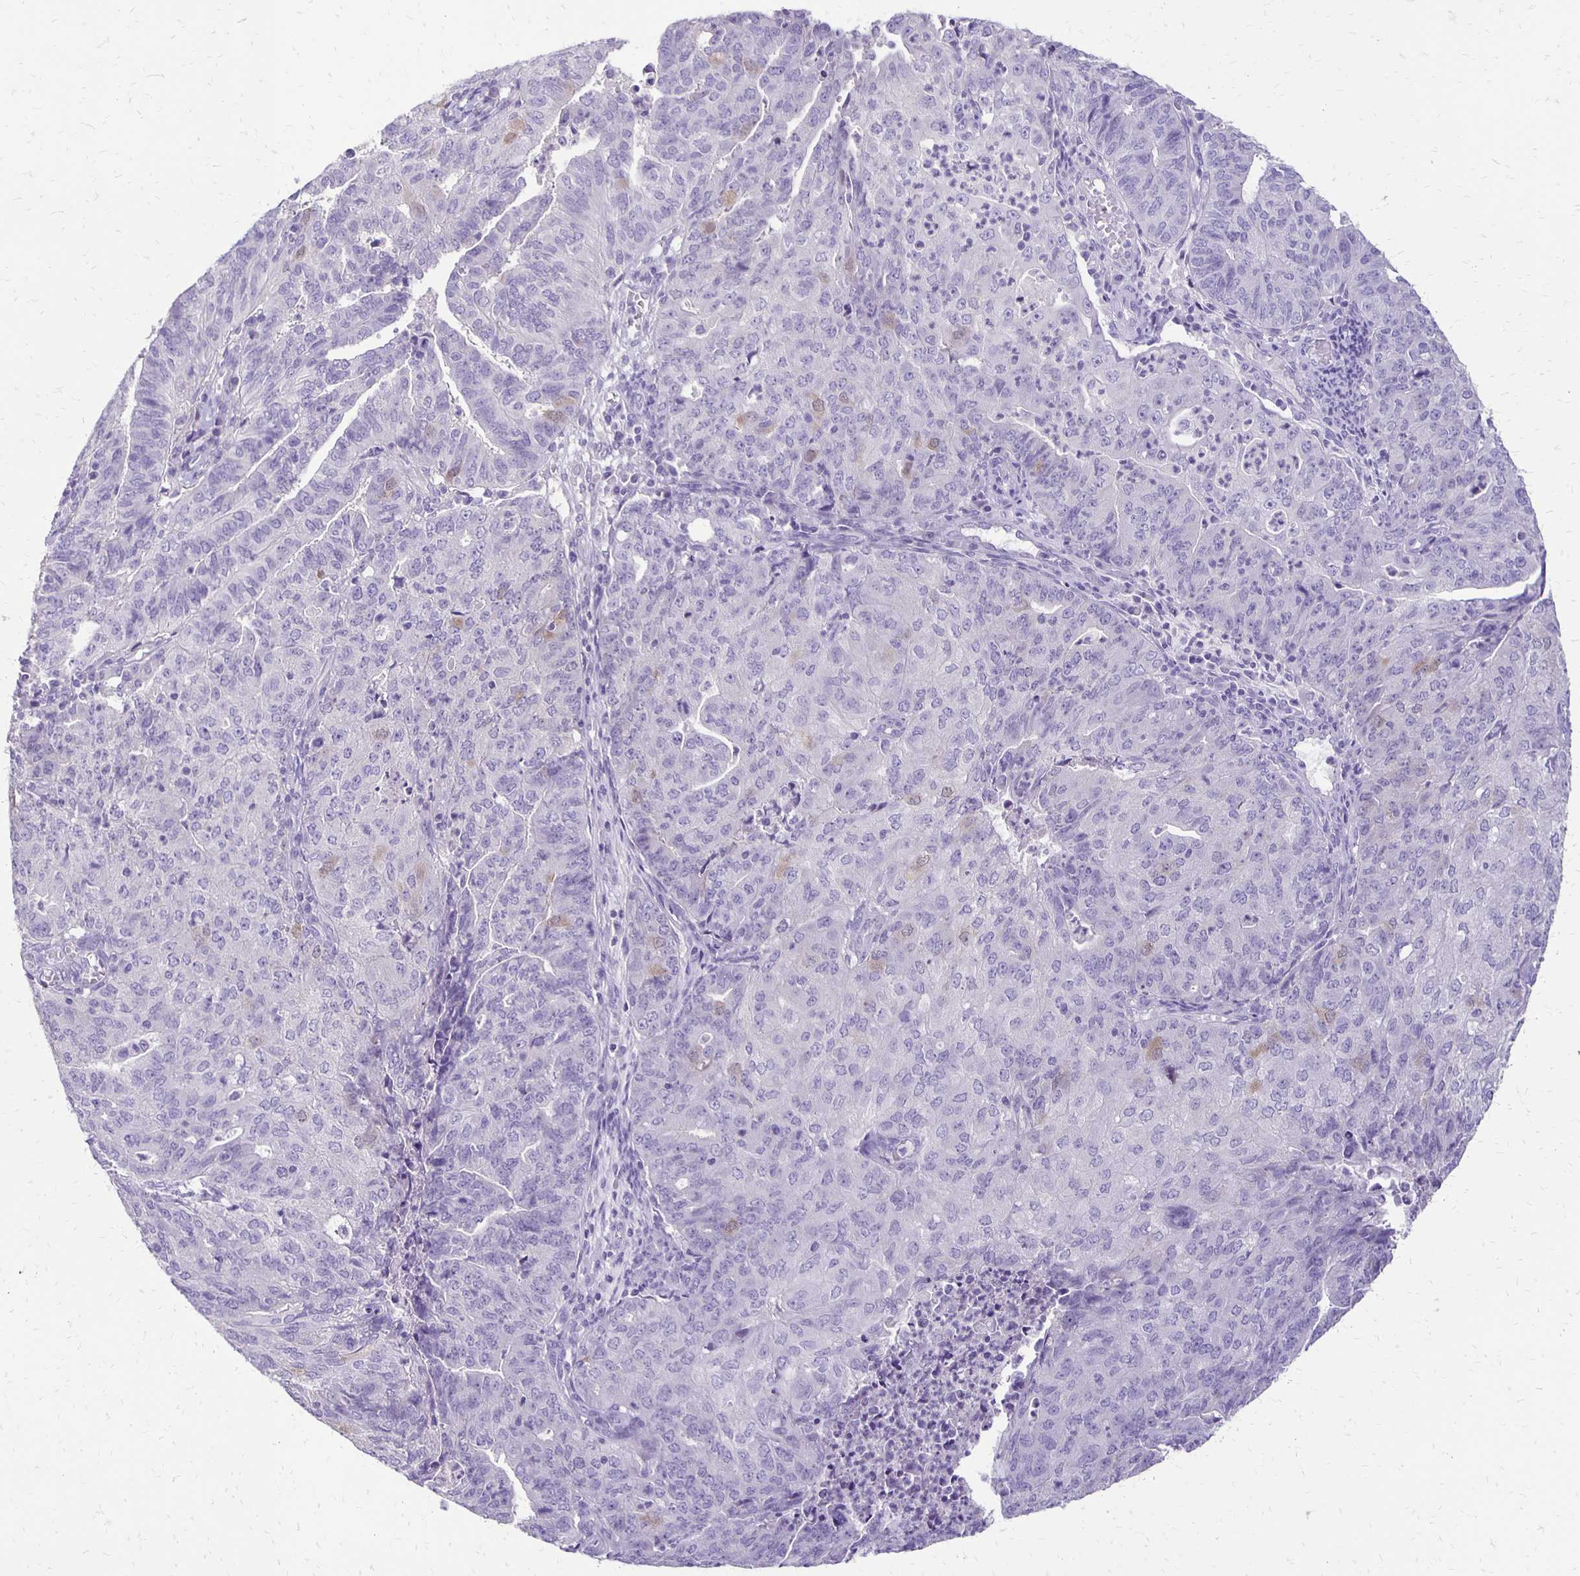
{"staining": {"intensity": "negative", "quantity": "none", "location": "none"}, "tissue": "endometrial cancer", "cell_type": "Tumor cells", "image_type": "cancer", "snomed": [{"axis": "morphology", "description": "Adenocarcinoma, NOS"}, {"axis": "topography", "description": "Endometrium"}], "caption": "IHC of human endometrial adenocarcinoma demonstrates no expression in tumor cells.", "gene": "ANKRD45", "patient": {"sex": "female", "age": 82}}